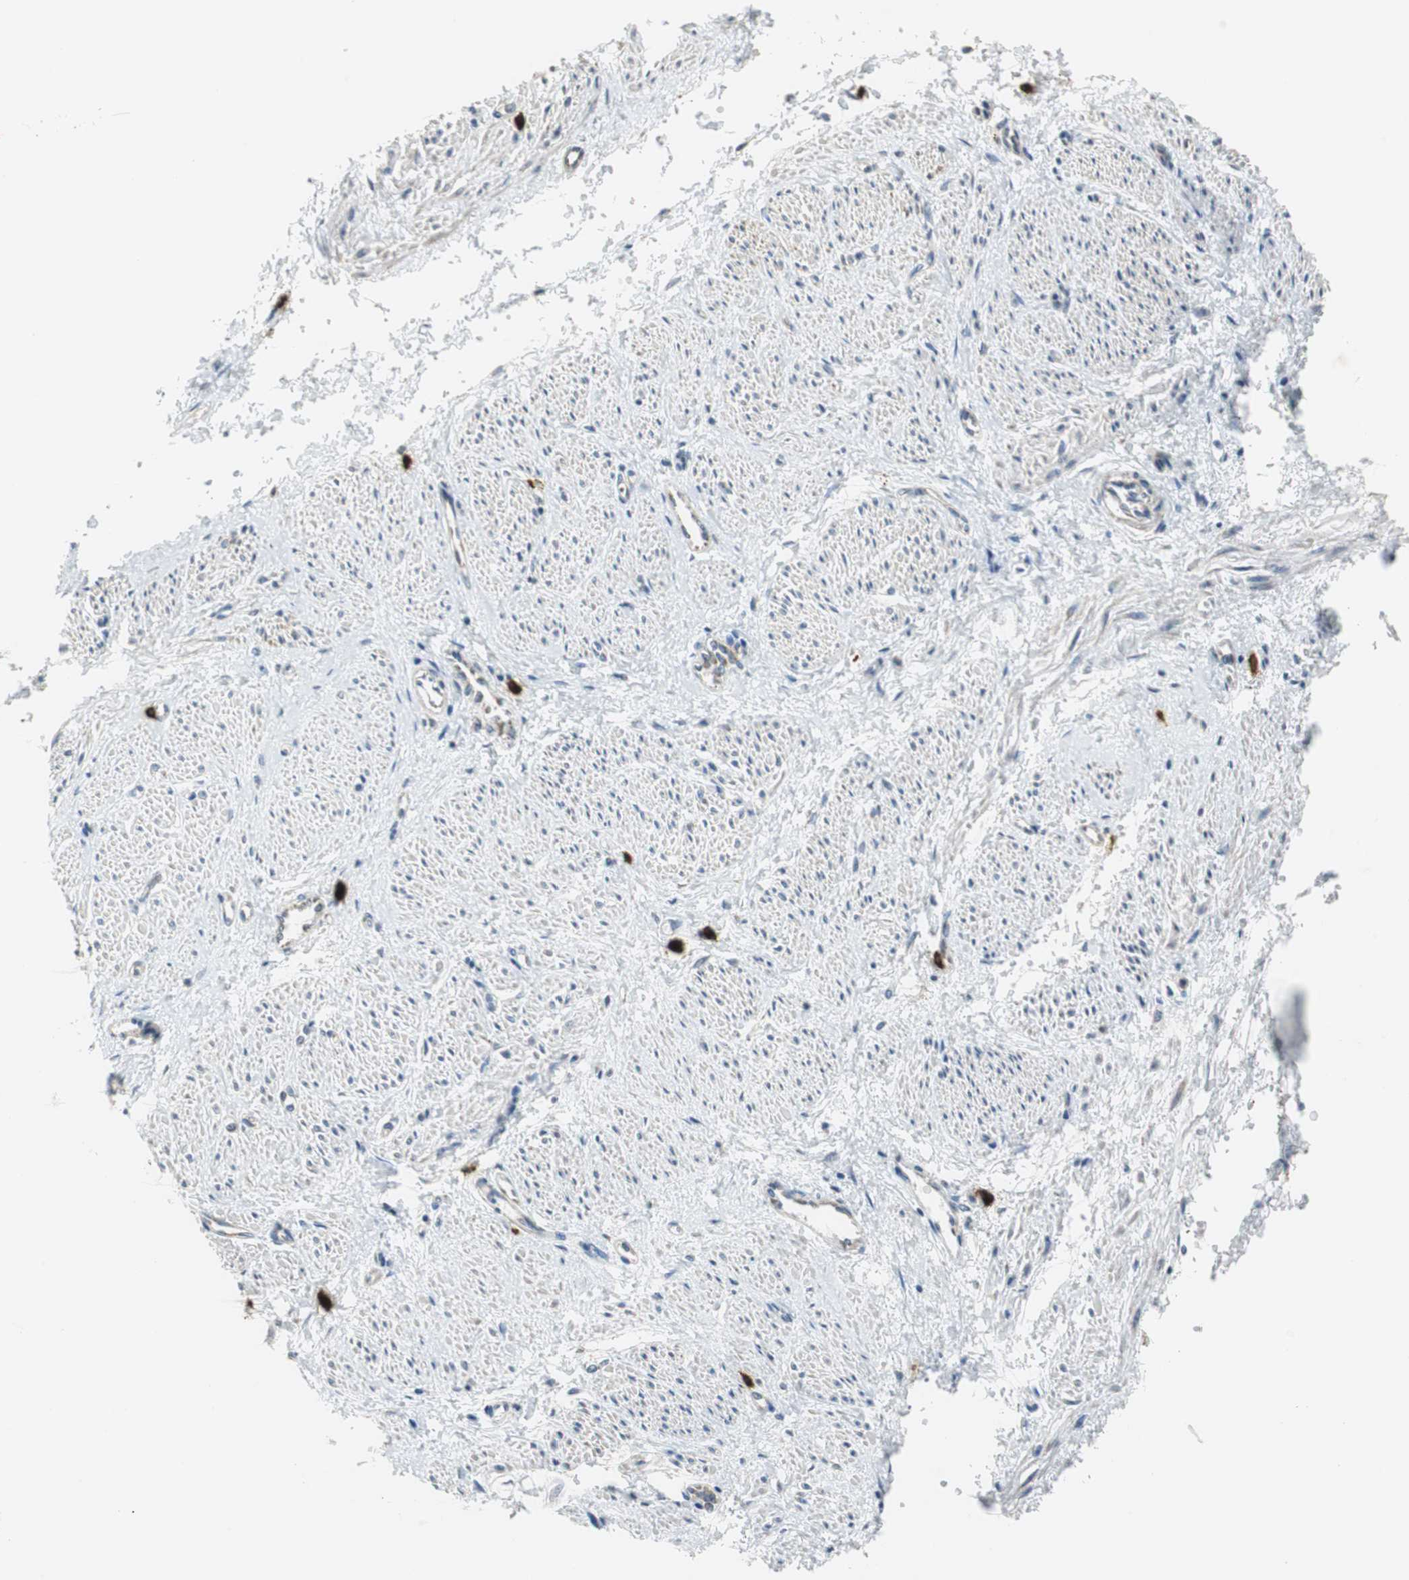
{"staining": {"intensity": "negative", "quantity": "none", "location": "none"}, "tissue": "smooth muscle", "cell_type": "Smooth muscle cells", "image_type": "normal", "snomed": [{"axis": "morphology", "description": "Normal tissue, NOS"}, {"axis": "topography", "description": "Smooth muscle"}, {"axis": "topography", "description": "Uterus"}], "caption": "Protein analysis of normal smooth muscle shows no significant staining in smooth muscle cells.", "gene": "CPA3", "patient": {"sex": "female", "age": 39}}